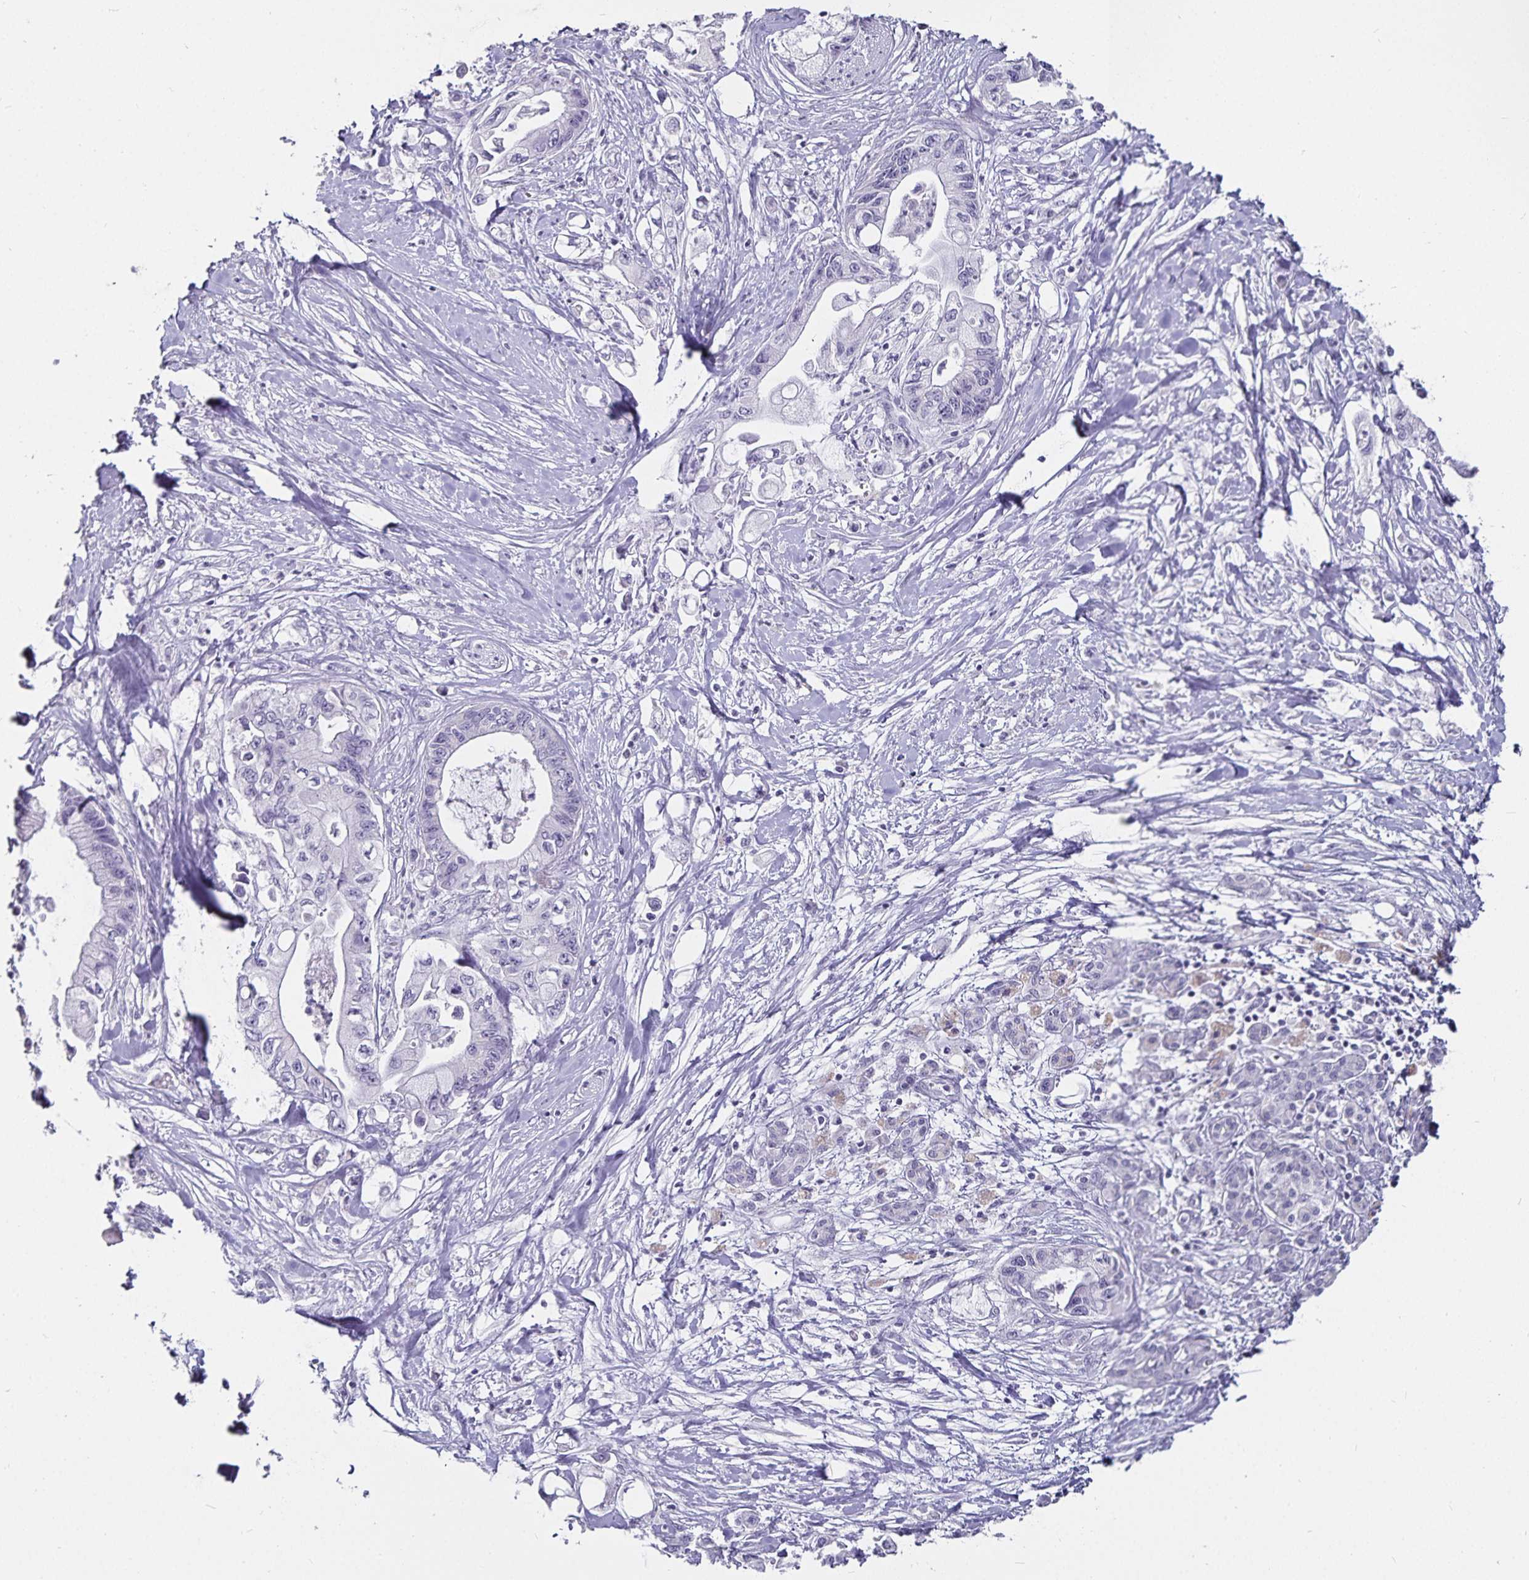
{"staining": {"intensity": "negative", "quantity": "none", "location": "none"}, "tissue": "pancreatic cancer", "cell_type": "Tumor cells", "image_type": "cancer", "snomed": [{"axis": "morphology", "description": "Adenocarcinoma, NOS"}, {"axis": "topography", "description": "Pancreas"}], "caption": "An image of pancreatic adenocarcinoma stained for a protein shows no brown staining in tumor cells. (Brightfield microscopy of DAB (3,3'-diaminobenzidine) immunohistochemistry (IHC) at high magnification).", "gene": "CA12", "patient": {"sex": "male", "age": 61}}